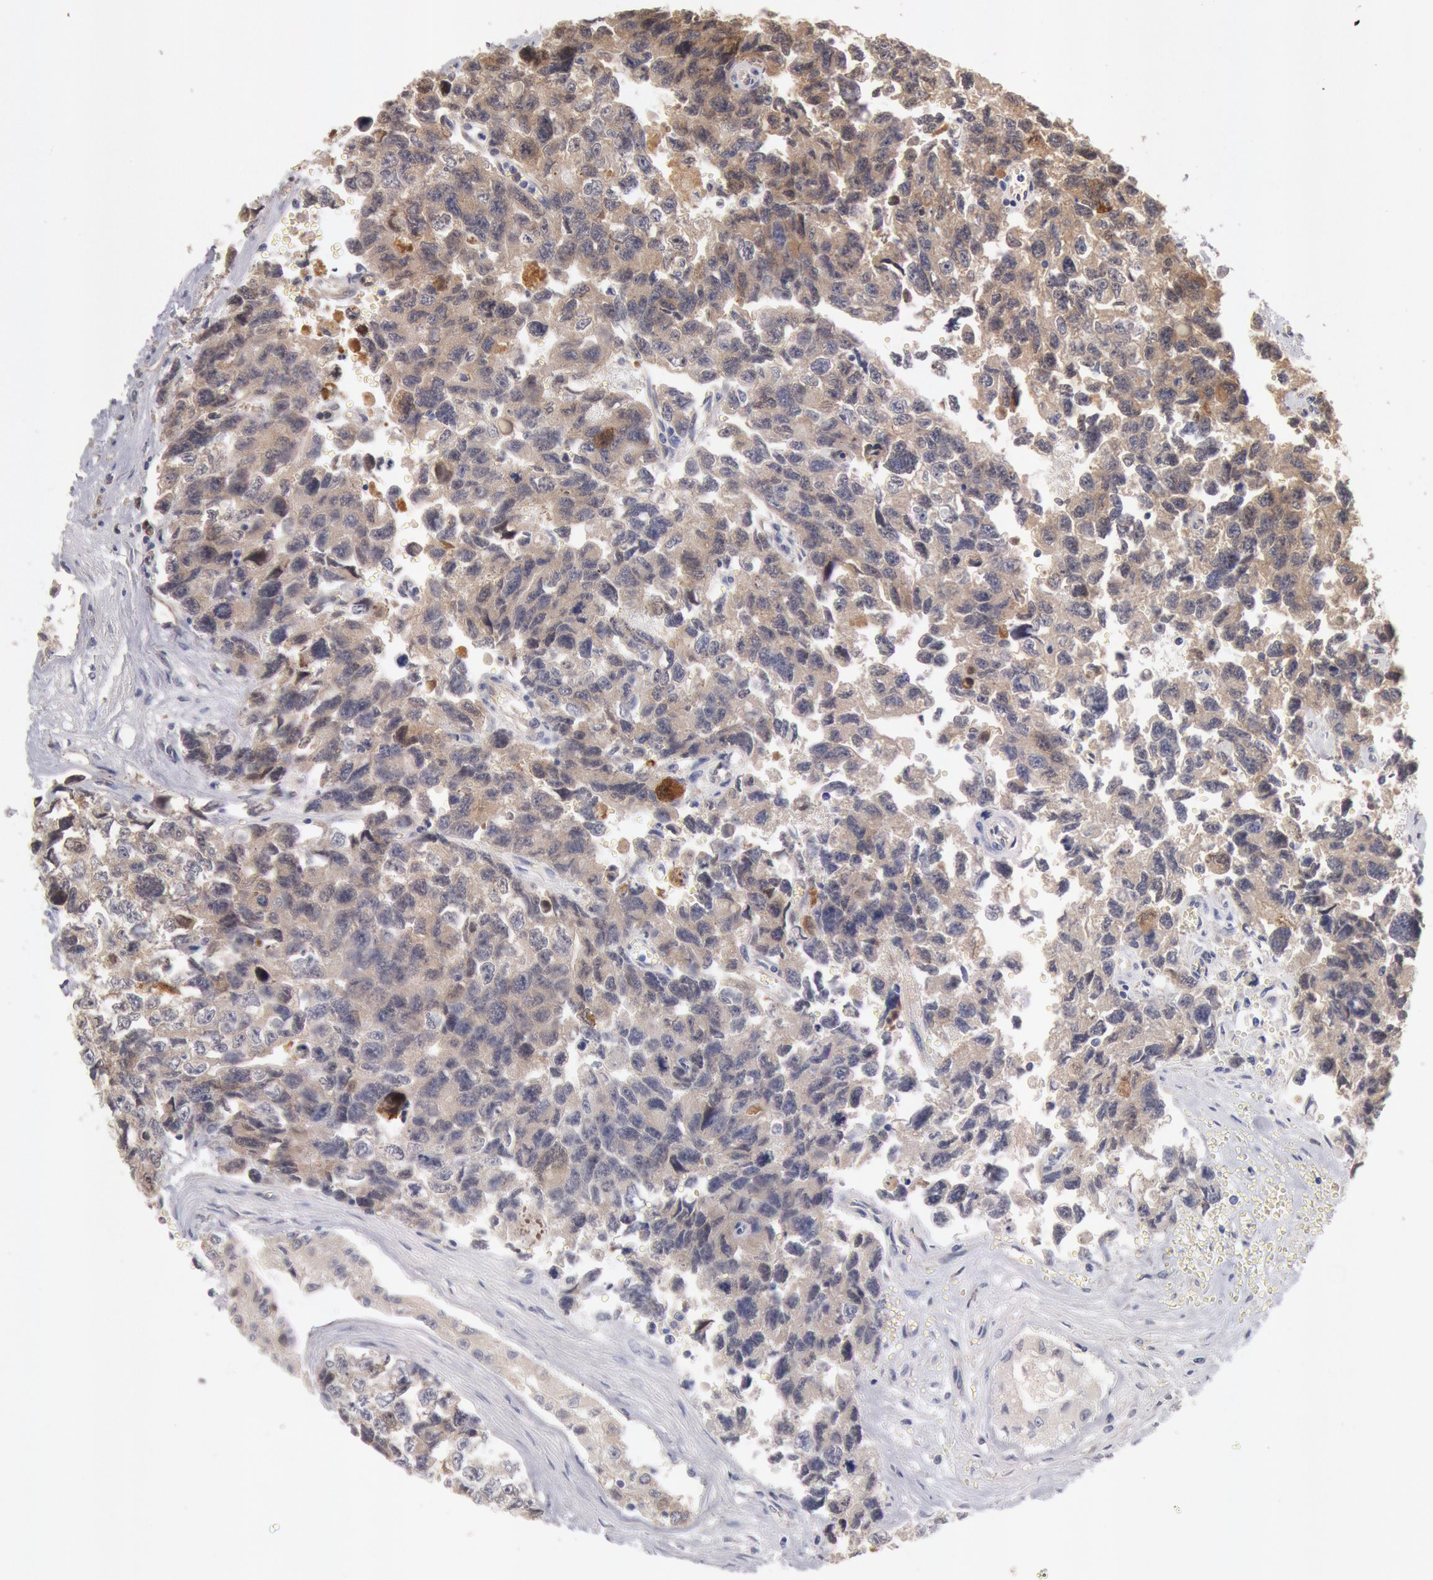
{"staining": {"intensity": "weak", "quantity": "25%-75%", "location": "cytoplasmic/membranous"}, "tissue": "testis cancer", "cell_type": "Tumor cells", "image_type": "cancer", "snomed": [{"axis": "morphology", "description": "Carcinoma, Embryonal, NOS"}, {"axis": "topography", "description": "Testis"}], "caption": "A histopathology image of testis cancer (embryonal carcinoma) stained for a protein exhibits weak cytoplasmic/membranous brown staining in tumor cells.", "gene": "DNAJA1", "patient": {"sex": "male", "age": 31}}